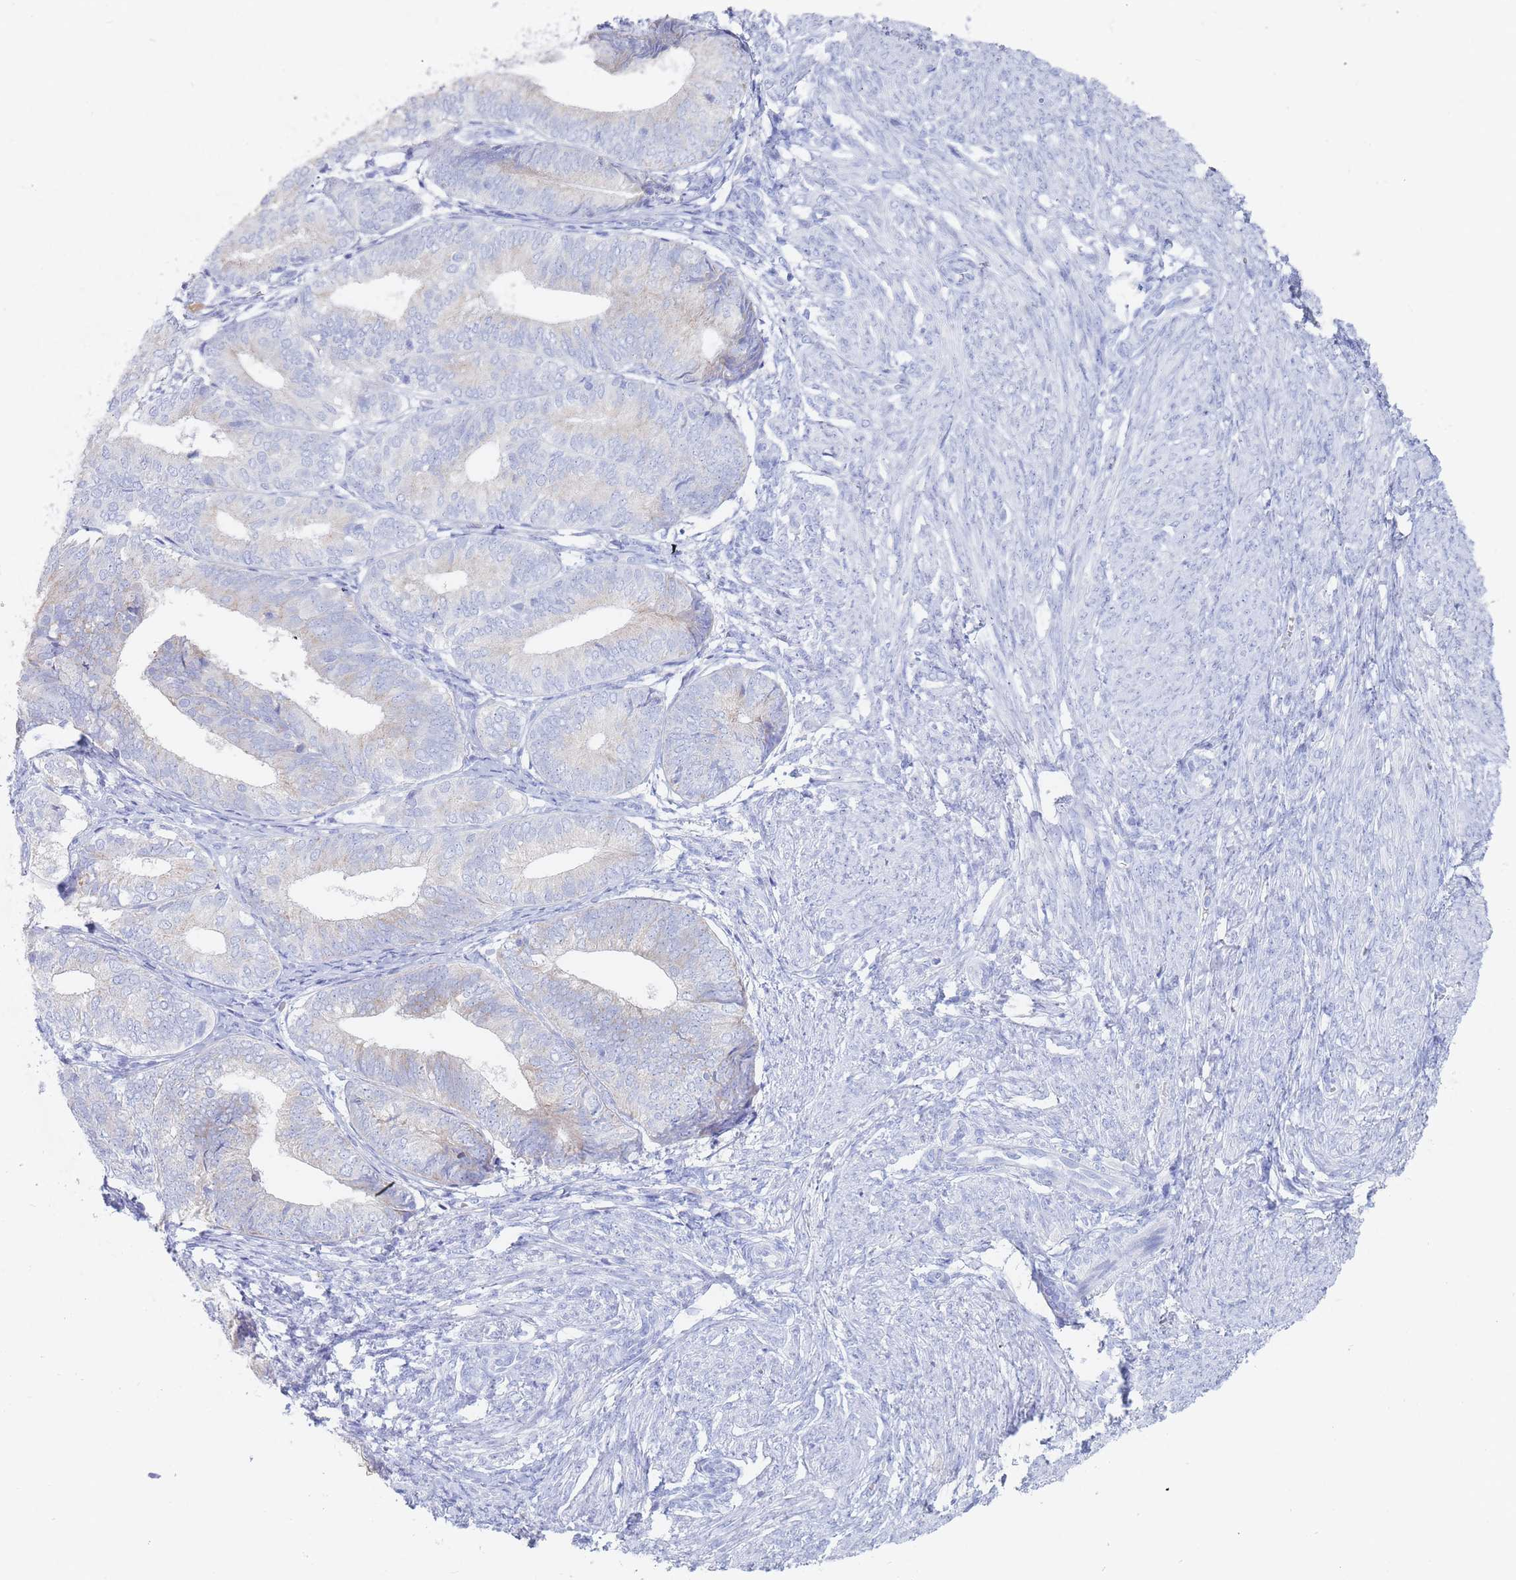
{"staining": {"intensity": "negative", "quantity": "none", "location": "none"}, "tissue": "endometrial cancer", "cell_type": "Tumor cells", "image_type": "cancer", "snomed": [{"axis": "morphology", "description": "Adenocarcinoma, NOS"}, {"axis": "topography", "description": "Endometrium"}], "caption": "Tumor cells are negative for protein expression in human endometrial adenocarcinoma.", "gene": "SLC25A35", "patient": {"sex": "female", "age": 87}}